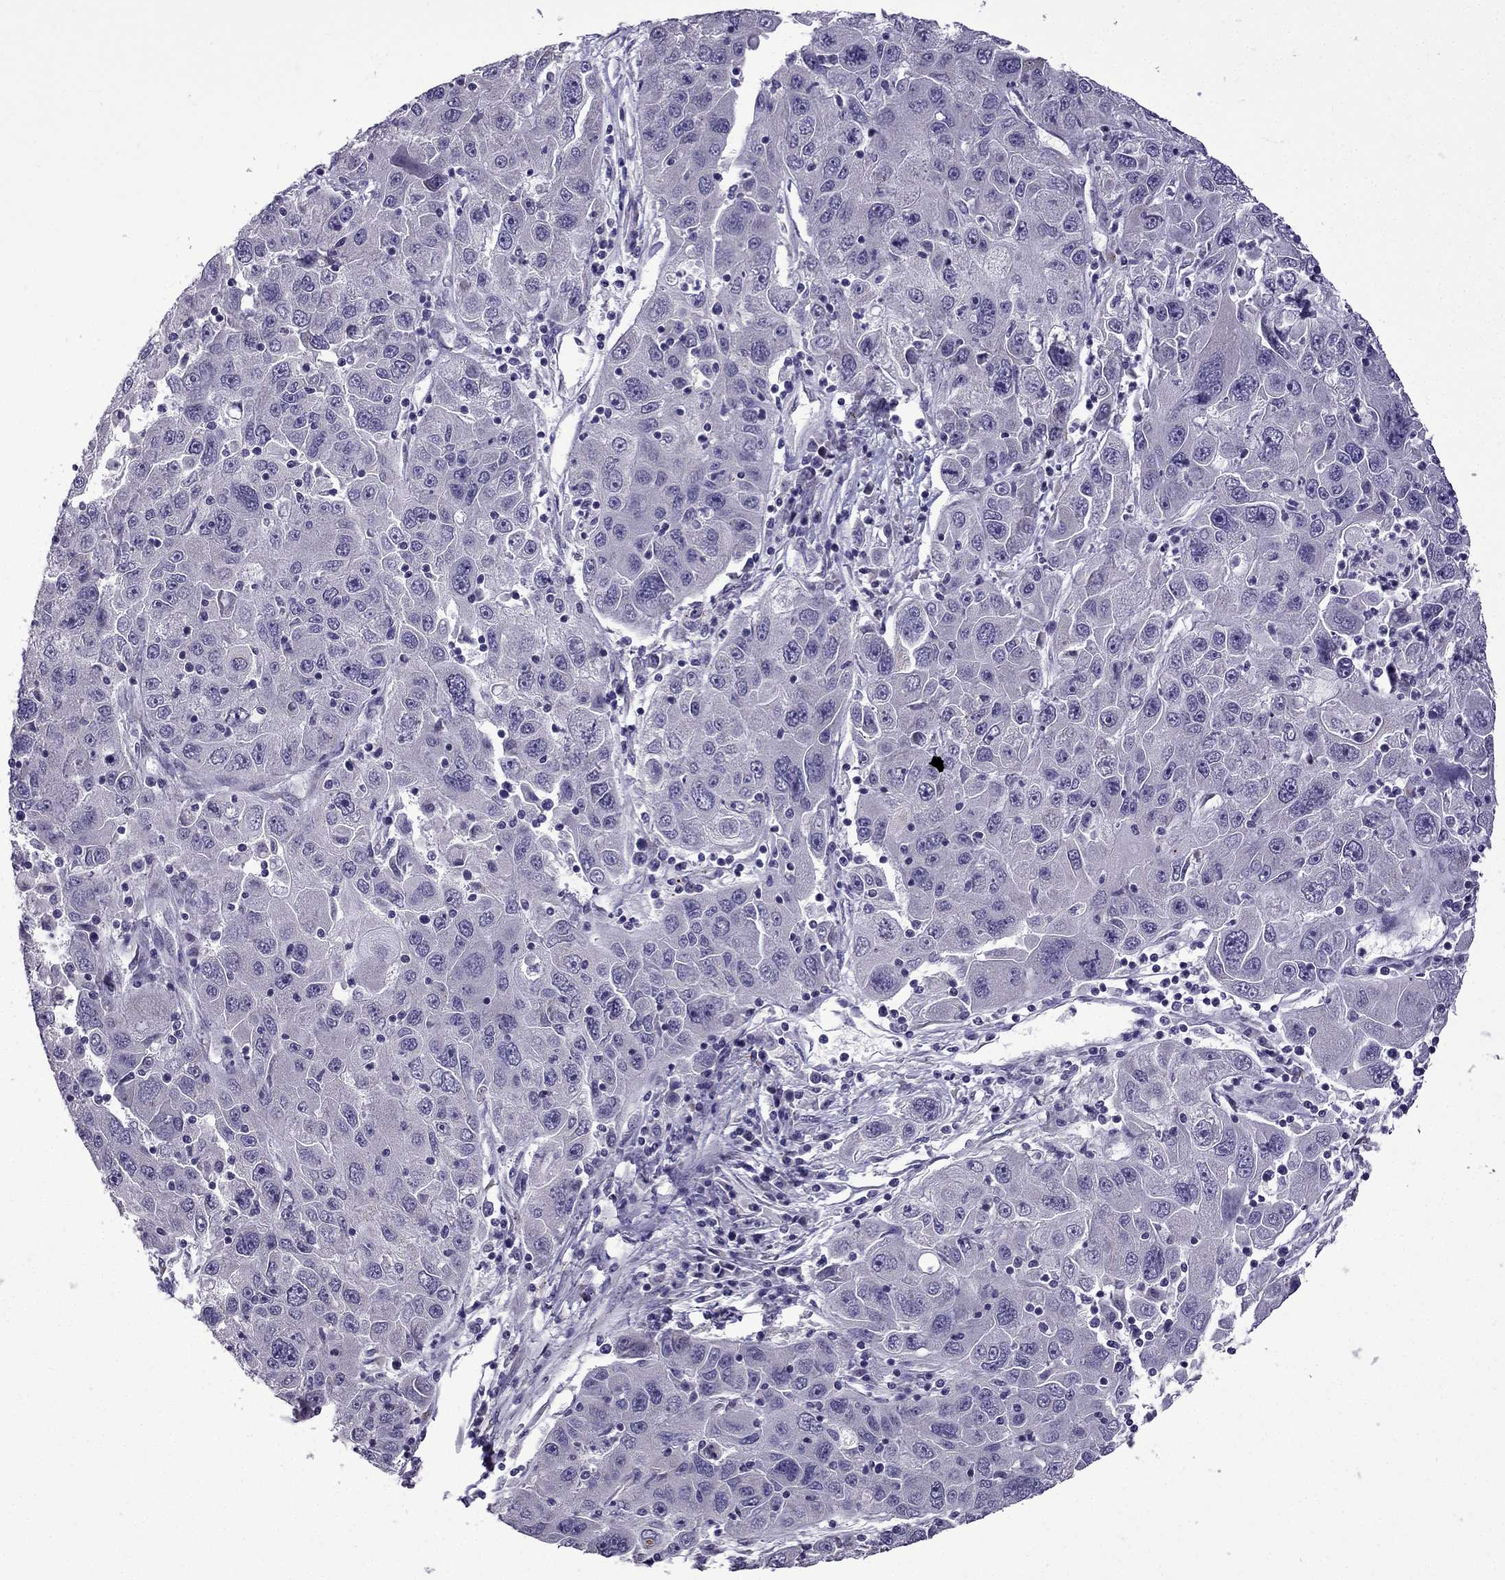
{"staining": {"intensity": "negative", "quantity": "none", "location": "none"}, "tissue": "stomach cancer", "cell_type": "Tumor cells", "image_type": "cancer", "snomed": [{"axis": "morphology", "description": "Adenocarcinoma, NOS"}, {"axis": "topography", "description": "Stomach"}], "caption": "Immunohistochemistry histopathology image of stomach adenocarcinoma stained for a protein (brown), which exhibits no staining in tumor cells. (DAB (3,3'-diaminobenzidine) immunohistochemistry, high magnification).", "gene": "TTN", "patient": {"sex": "male", "age": 56}}